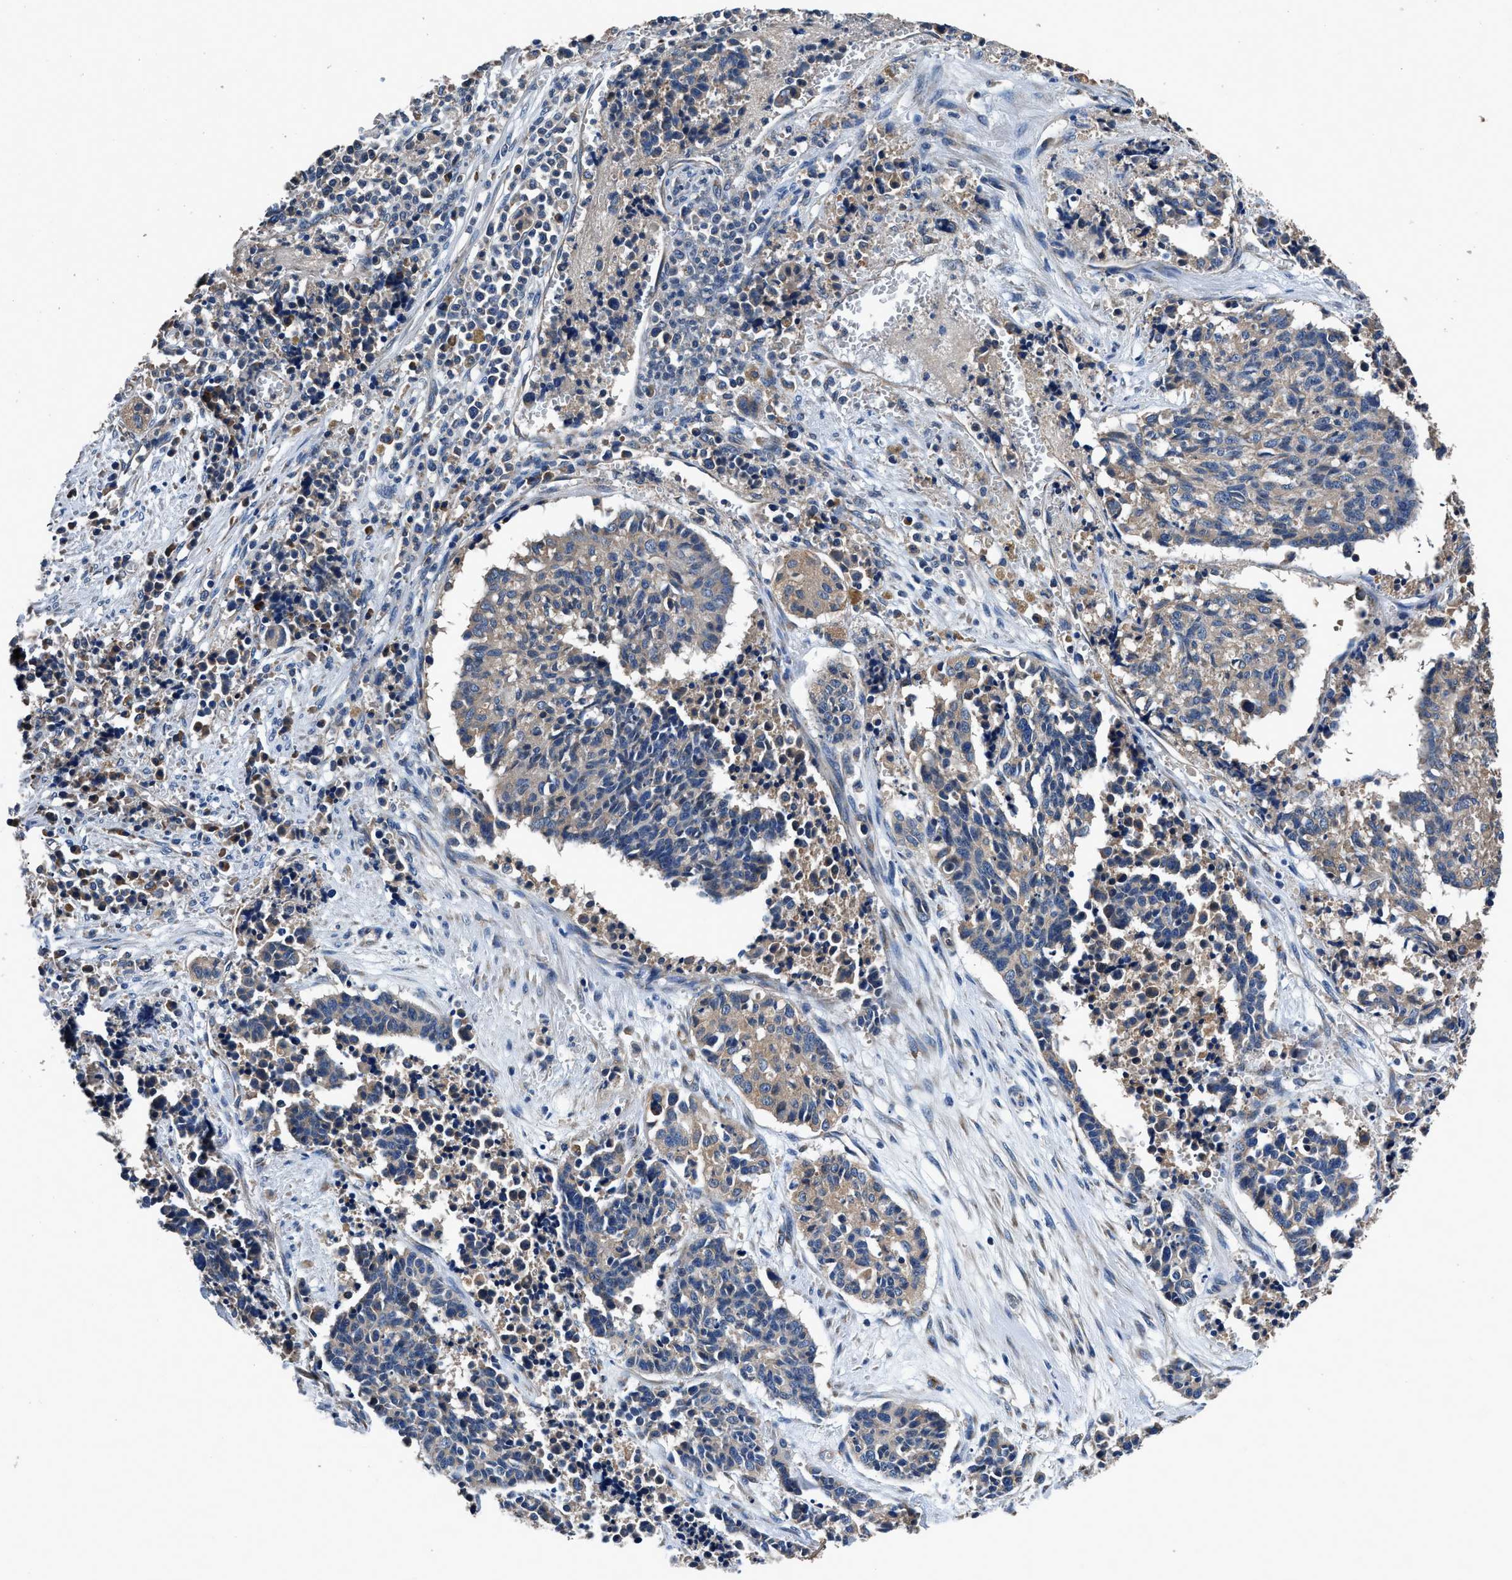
{"staining": {"intensity": "weak", "quantity": "25%-75%", "location": "cytoplasmic/membranous"}, "tissue": "cervical cancer", "cell_type": "Tumor cells", "image_type": "cancer", "snomed": [{"axis": "morphology", "description": "Squamous cell carcinoma, NOS"}, {"axis": "topography", "description": "Cervix"}], "caption": "This histopathology image demonstrates immunohistochemistry (IHC) staining of human squamous cell carcinoma (cervical), with low weak cytoplasmic/membranous expression in approximately 25%-75% of tumor cells.", "gene": "DHRS7B", "patient": {"sex": "female", "age": 35}}